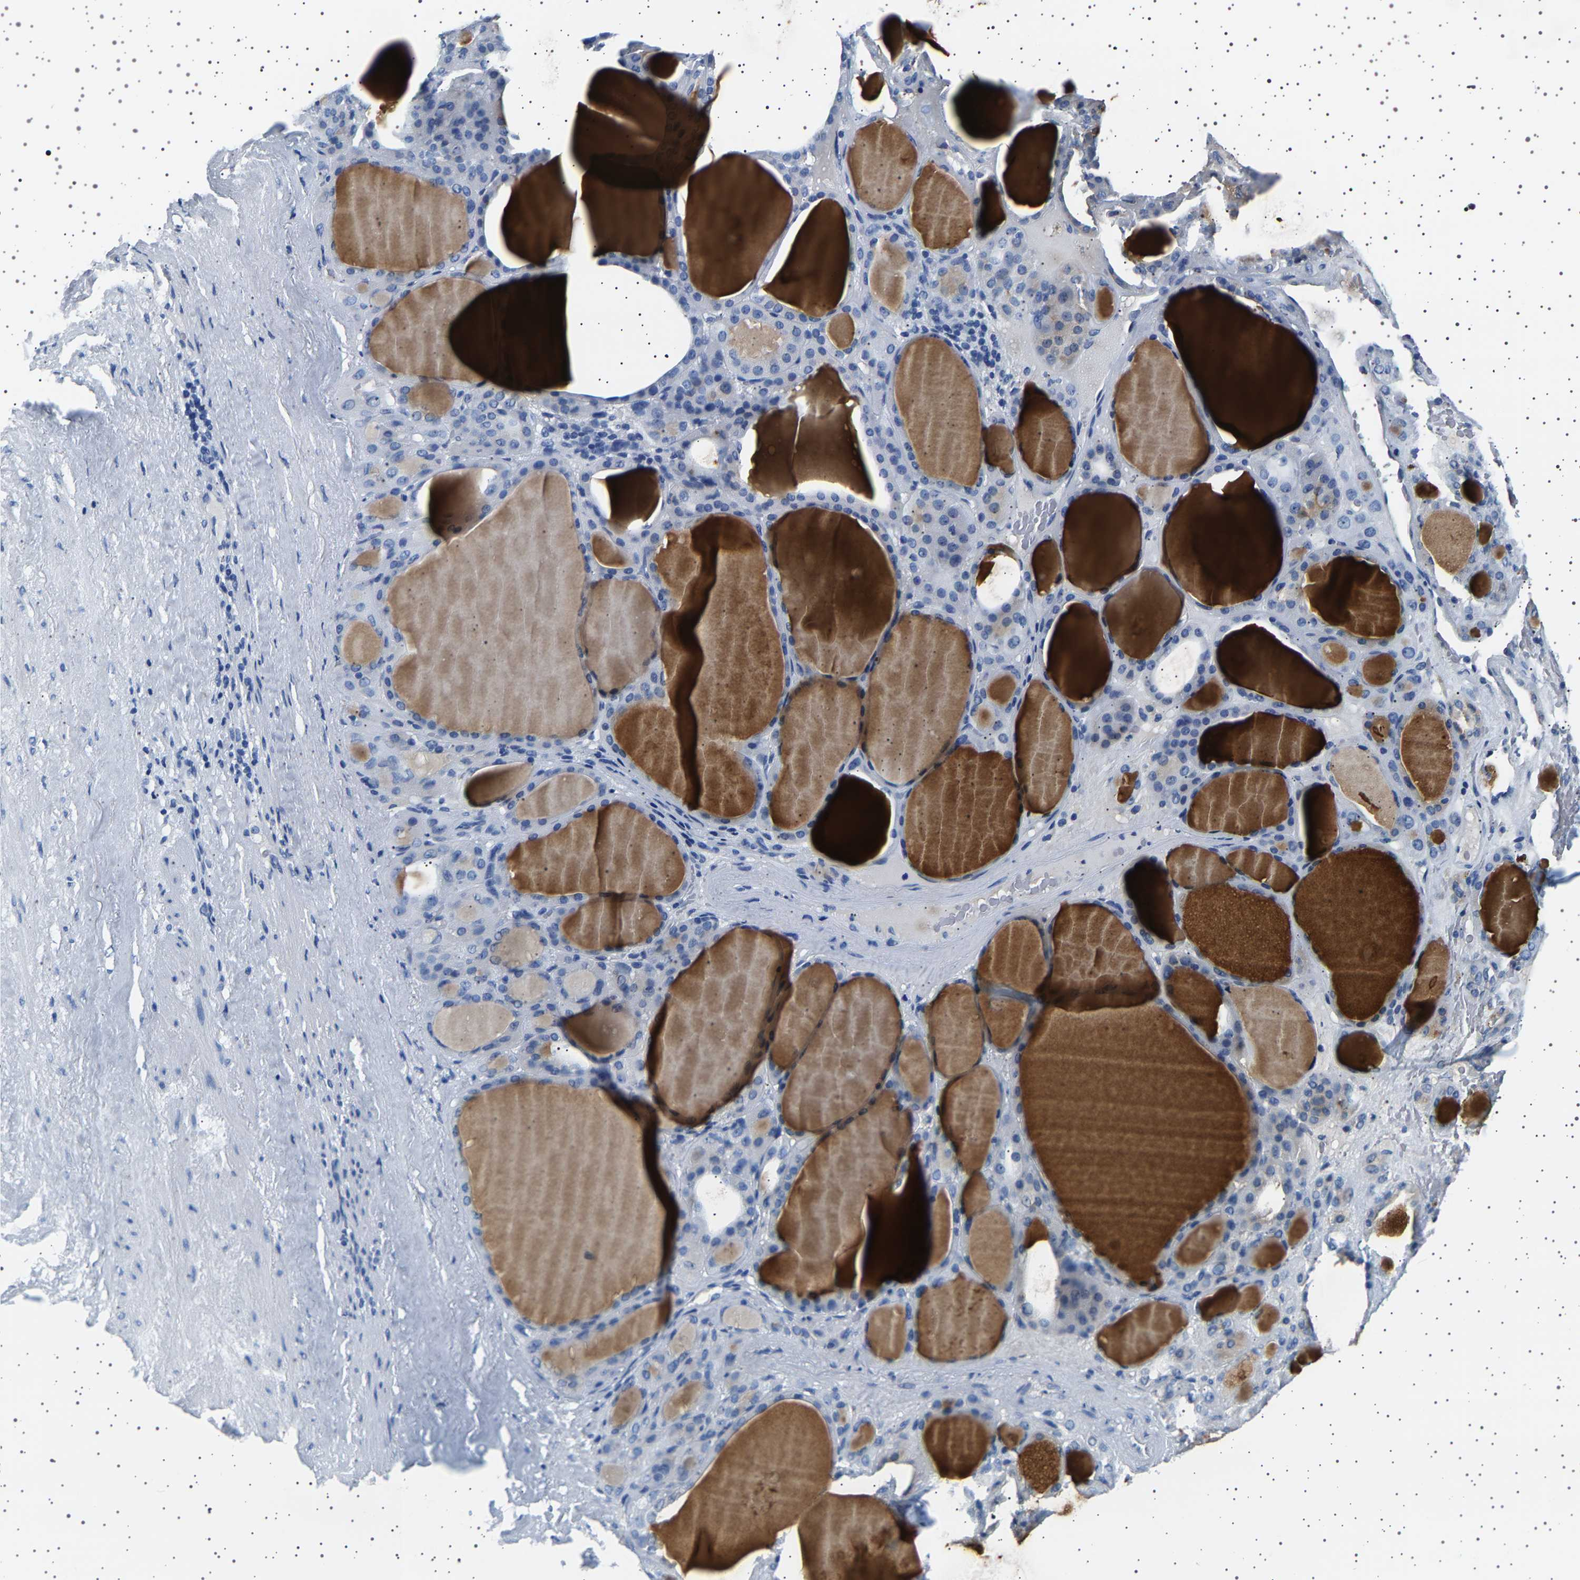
{"staining": {"intensity": "weak", "quantity": "<25%", "location": "cytoplasmic/membranous"}, "tissue": "thyroid gland", "cell_type": "Glandular cells", "image_type": "normal", "snomed": [{"axis": "morphology", "description": "Normal tissue, NOS"}, {"axis": "morphology", "description": "Carcinoma, NOS"}, {"axis": "topography", "description": "Thyroid gland"}], "caption": "The micrograph exhibits no significant staining in glandular cells of thyroid gland. Brightfield microscopy of IHC stained with DAB (brown) and hematoxylin (blue), captured at high magnification.", "gene": "TFF3", "patient": {"sex": "female", "age": 86}}